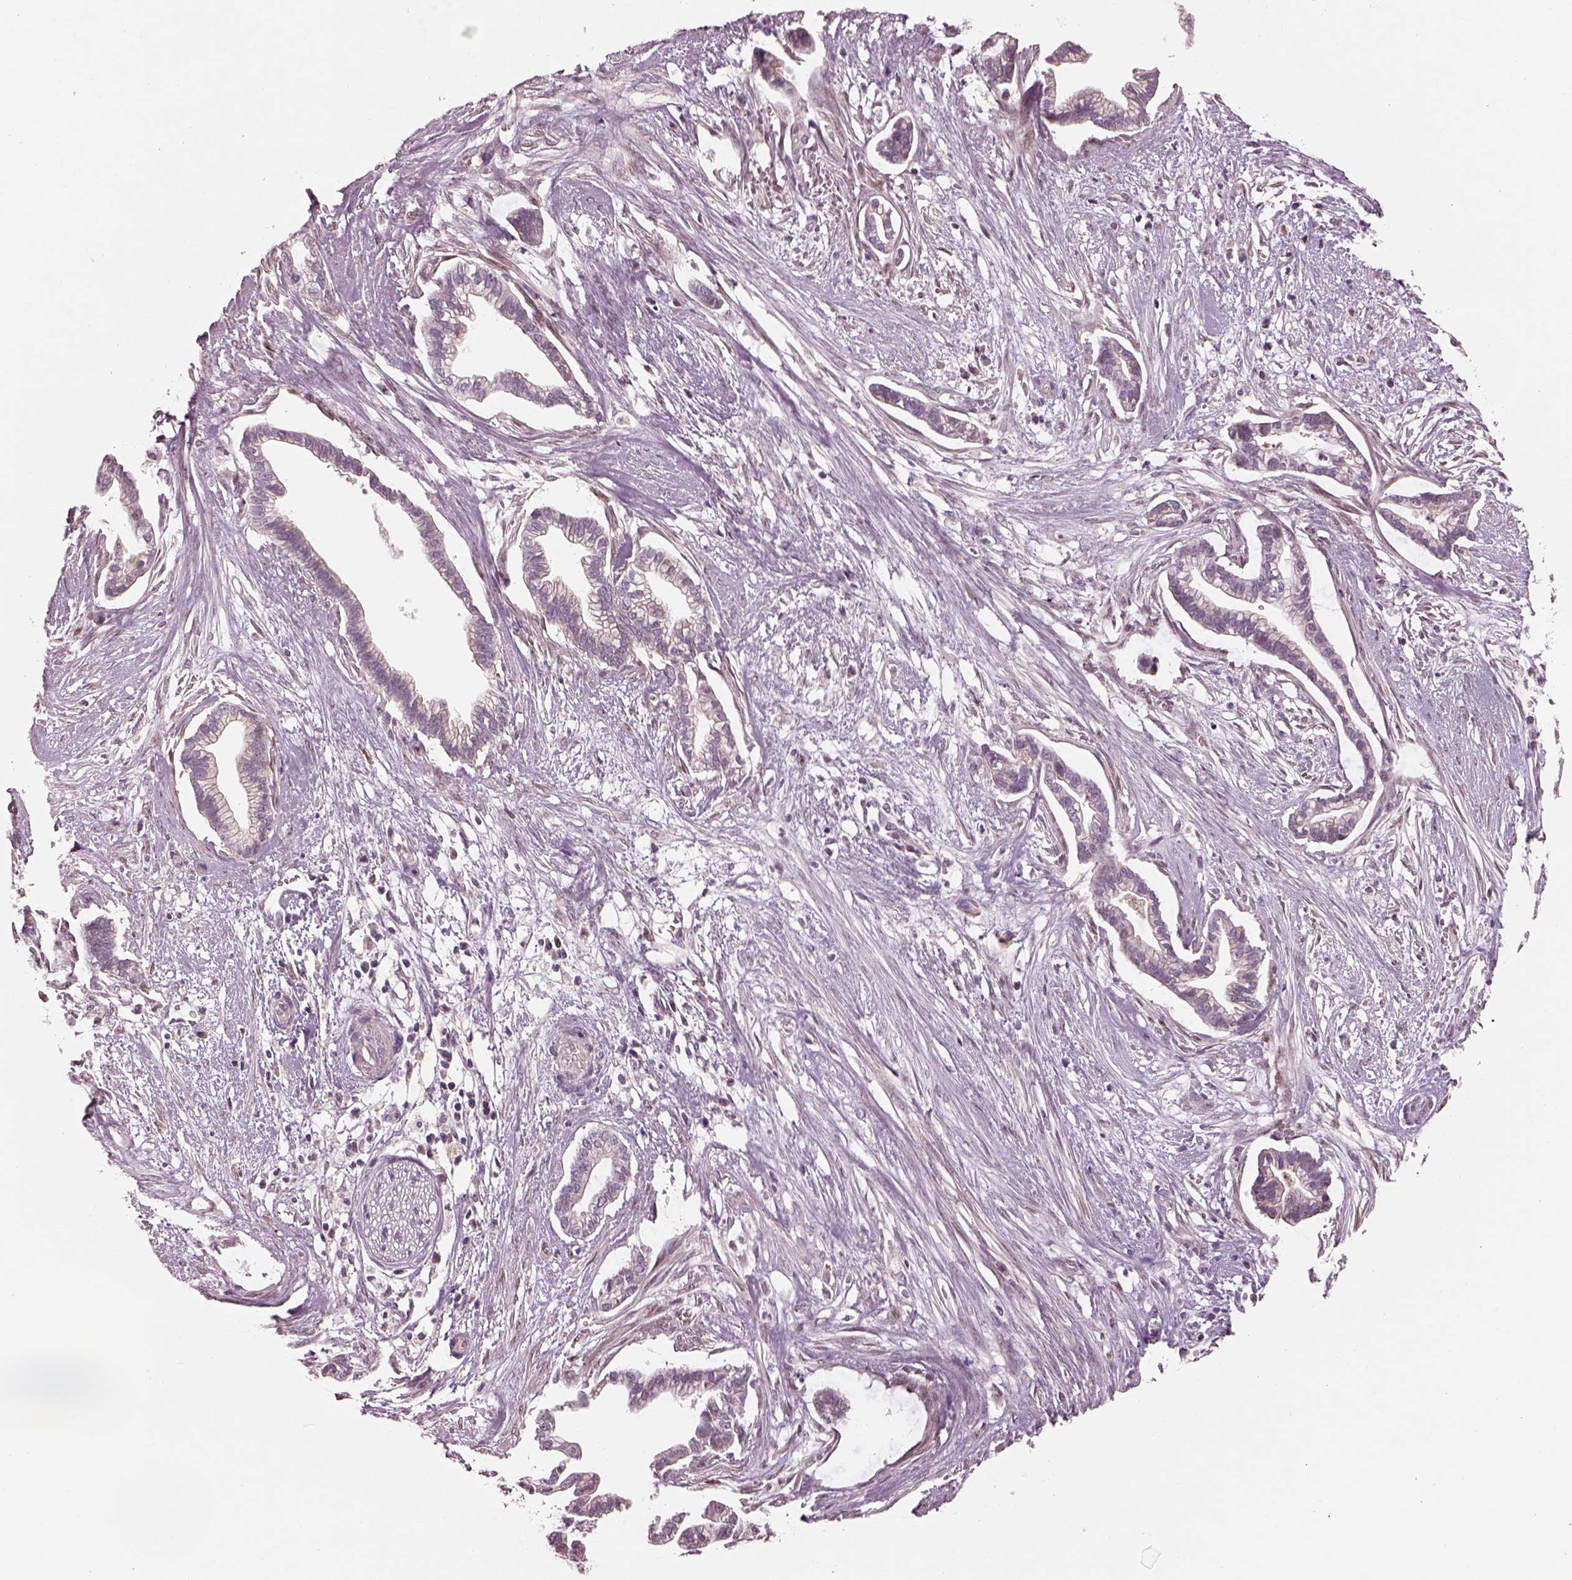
{"staining": {"intensity": "negative", "quantity": "none", "location": "none"}, "tissue": "cervical cancer", "cell_type": "Tumor cells", "image_type": "cancer", "snomed": [{"axis": "morphology", "description": "Adenocarcinoma, NOS"}, {"axis": "topography", "description": "Cervix"}], "caption": "IHC image of human cervical cancer (adenocarcinoma) stained for a protein (brown), which shows no staining in tumor cells.", "gene": "TLX3", "patient": {"sex": "female", "age": 62}}